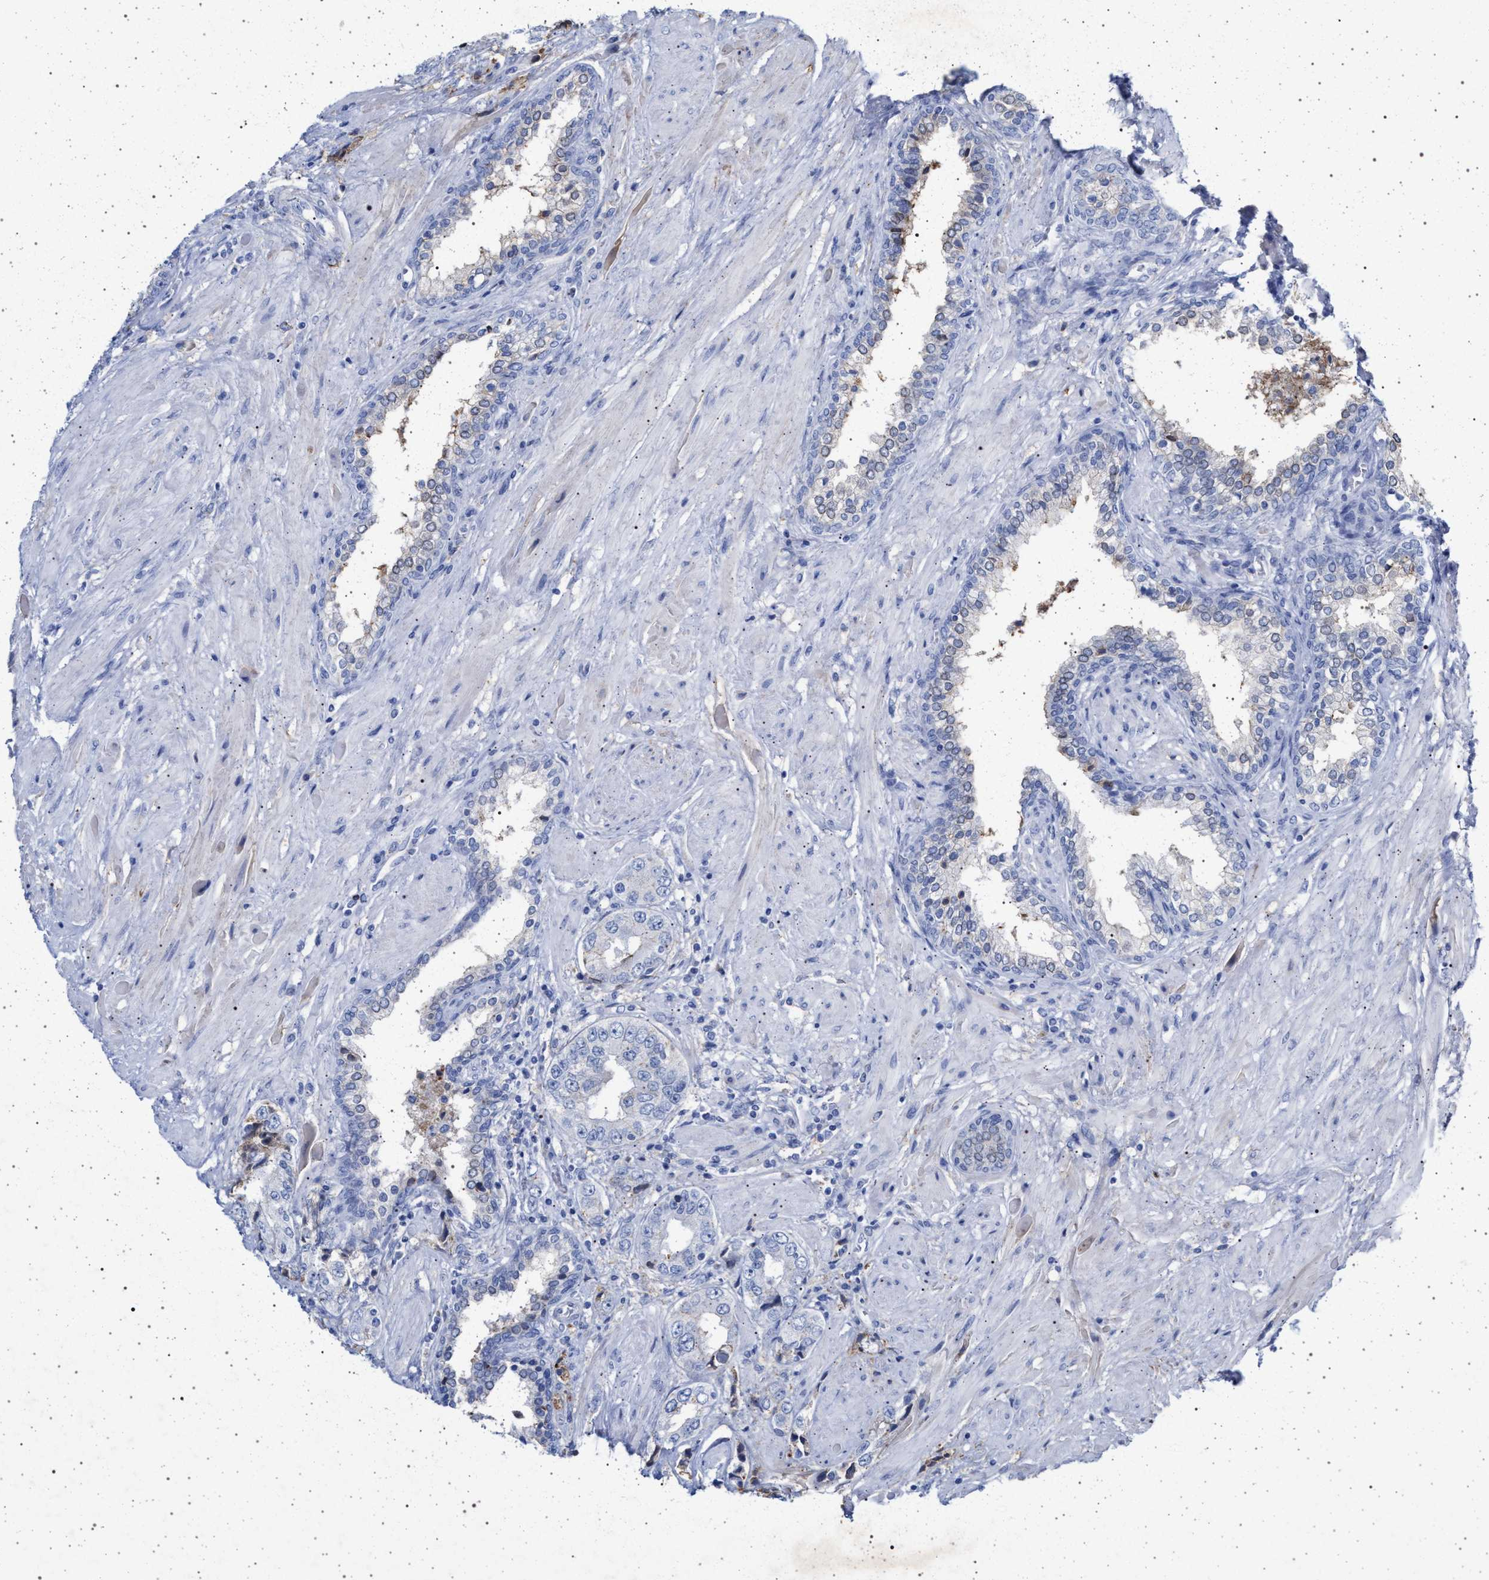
{"staining": {"intensity": "weak", "quantity": "<25%", "location": "cytoplasmic/membranous"}, "tissue": "prostate cancer", "cell_type": "Tumor cells", "image_type": "cancer", "snomed": [{"axis": "morphology", "description": "Adenocarcinoma, High grade"}, {"axis": "topography", "description": "Prostate"}], "caption": "Immunohistochemistry image of prostate cancer (high-grade adenocarcinoma) stained for a protein (brown), which exhibits no expression in tumor cells.", "gene": "PLG", "patient": {"sex": "male", "age": 61}}